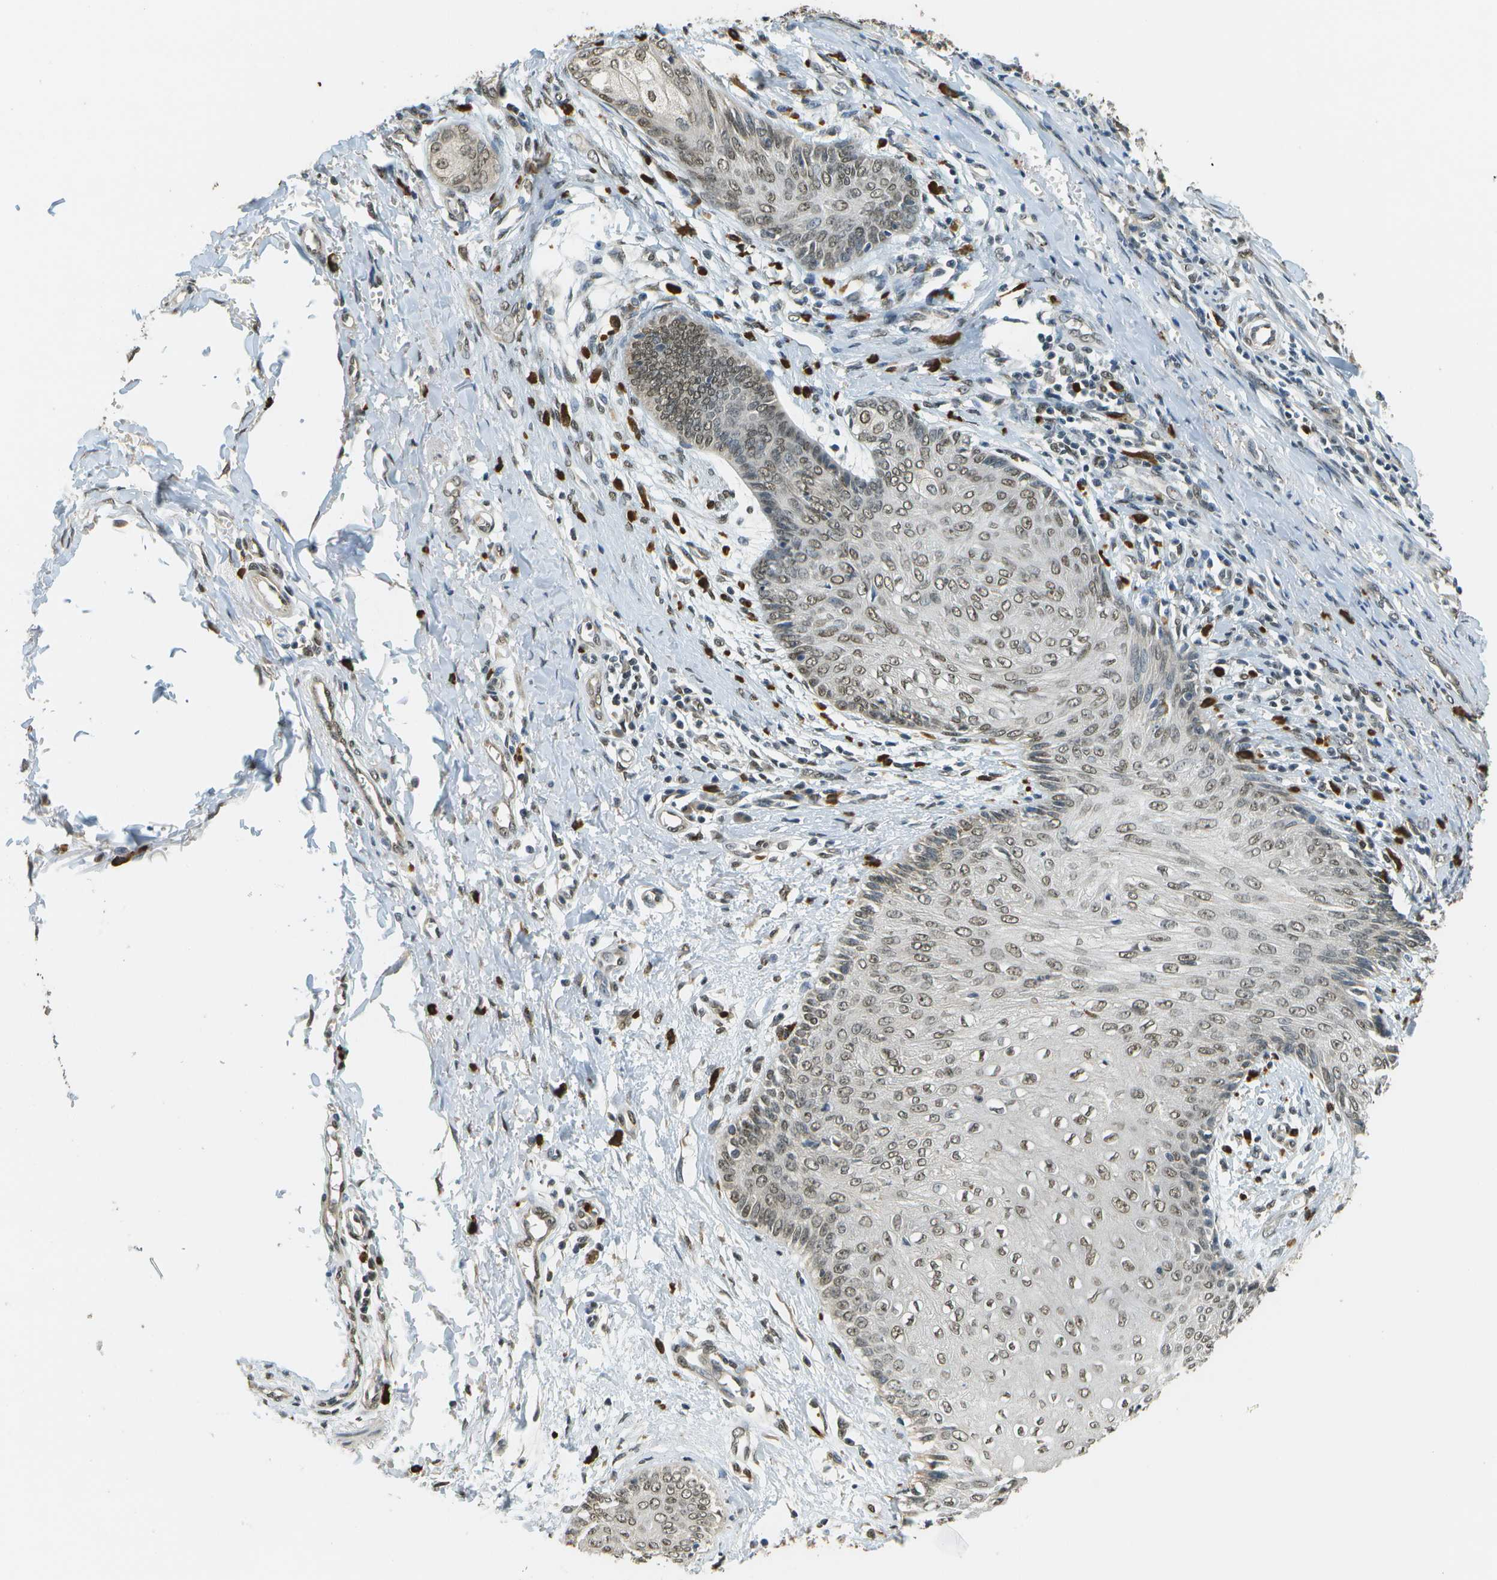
{"staining": {"intensity": "weak", "quantity": ">75%", "location": "nuclear"}, "tissue": "skin cancer", "cell_type": "Tumor cells", "image_type": "cancer", "snomed": [{"axis": "morphology", "description": "Basal cell carcinoma"}, {"axis": "topography", "description": "Skin"}], "caption": "This histopathology image displays skin cancer (basal cell carcinoma) stained with immunohistochemistry (IHC) to label a protein in brown. The nuclear of tumor cells show weak positivity for the protein. Nuclei are counter-stained blue.", "gene": "ABL2", "patient": {"sex": "female", "age": 64}}